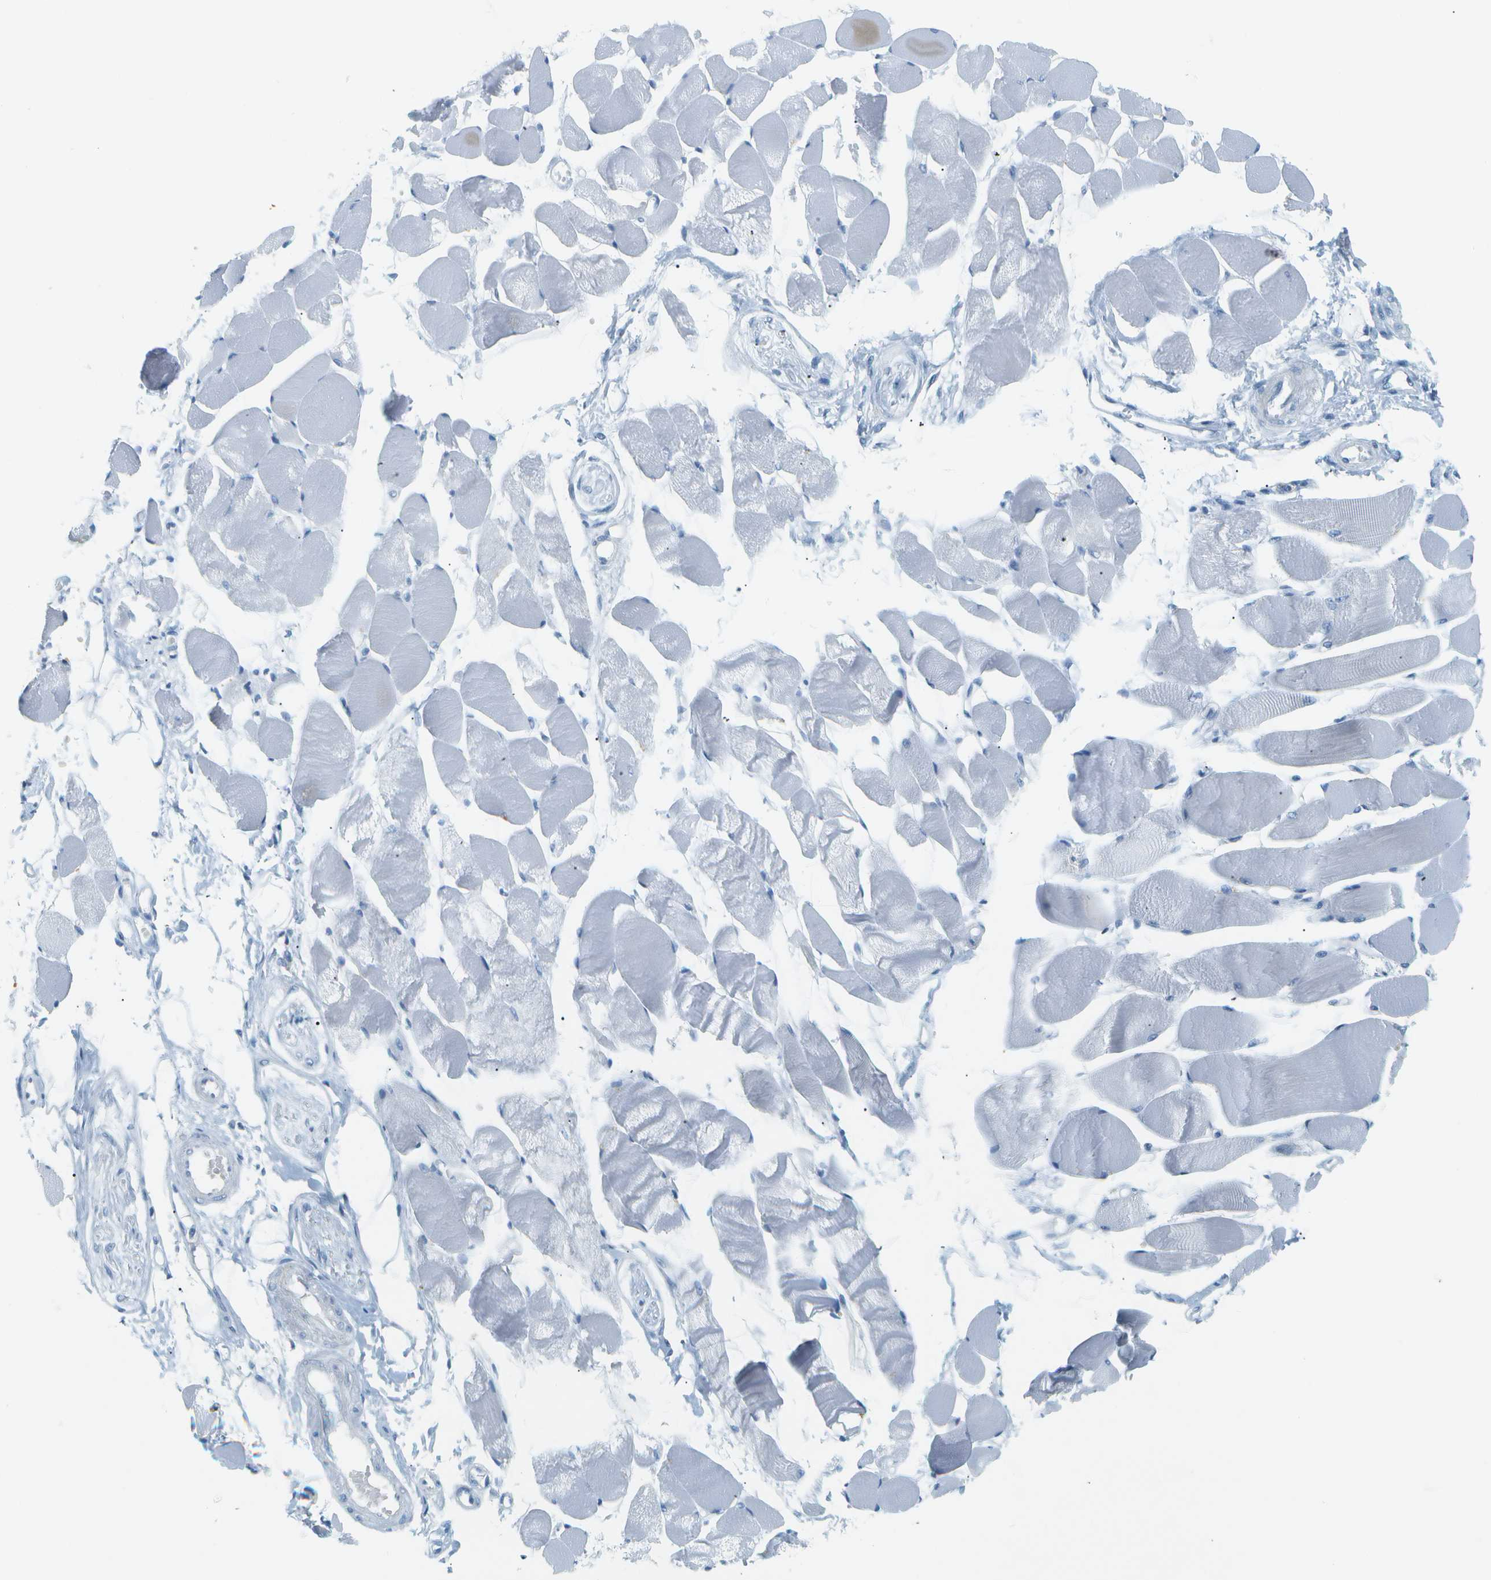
{"staining": {"intensity": "negative", "quantity": "none", "location": "none"}, "tissue": "skeletal muscle", "cell_type": "Myocytes", "image_type": "normal", "snomed": [{"axis": "morphology", "description": "Normal tissue, NOS"}, {"axis": "topography", "description": "Skeletal muscle"}, {"axis": "topography", "description": "Peripheral nerve tissue"}], "caption": "The image displays no staining of myocytes in unremarkable skeletal muscle. (IHC, brightfield microscopy, high magnification).", "gene": "SMYD5", "patient": {"sex": "female", "age": 84}}